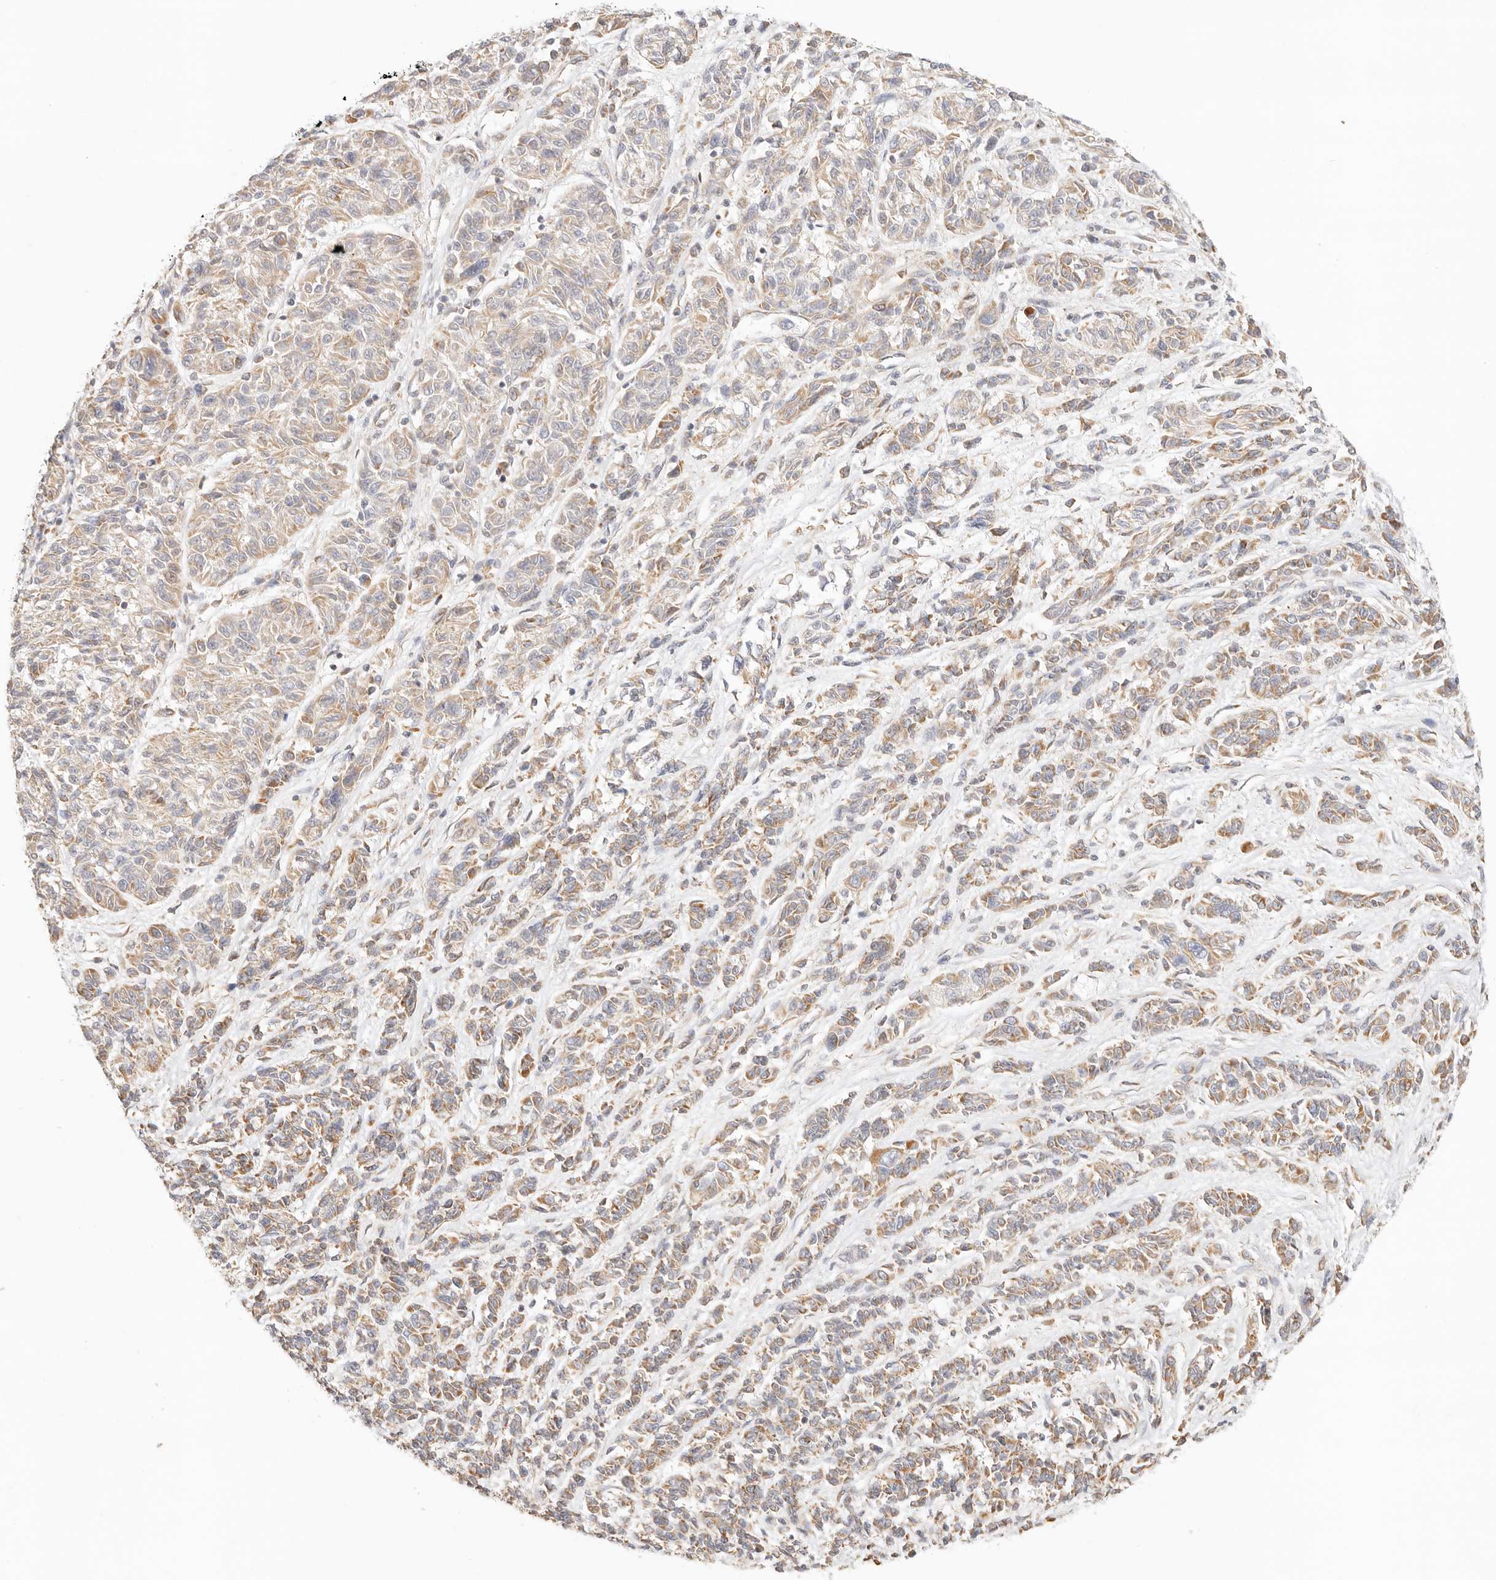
{"staining": {"intensity": "moderate", "quantity": "<25%", "location": "cytoplasmic/membranous"}, "tissue": "melanoma", "cell_type": "Tumor cells", "image_type": "cancer", "snomed": [{"axis": "morphology", "description": "Malignant melanoma, NOS"}, {"axis": "topography", "description": "Skin"}], "caption": "Immunohistochemical staining of malignant melanoma exhibits low levels of moderate cytoplasmic/membranous expression in about <25% of tumor cells.", "gene": "ZC3H11A", "patient": {"sex": "male", "age": 53}}